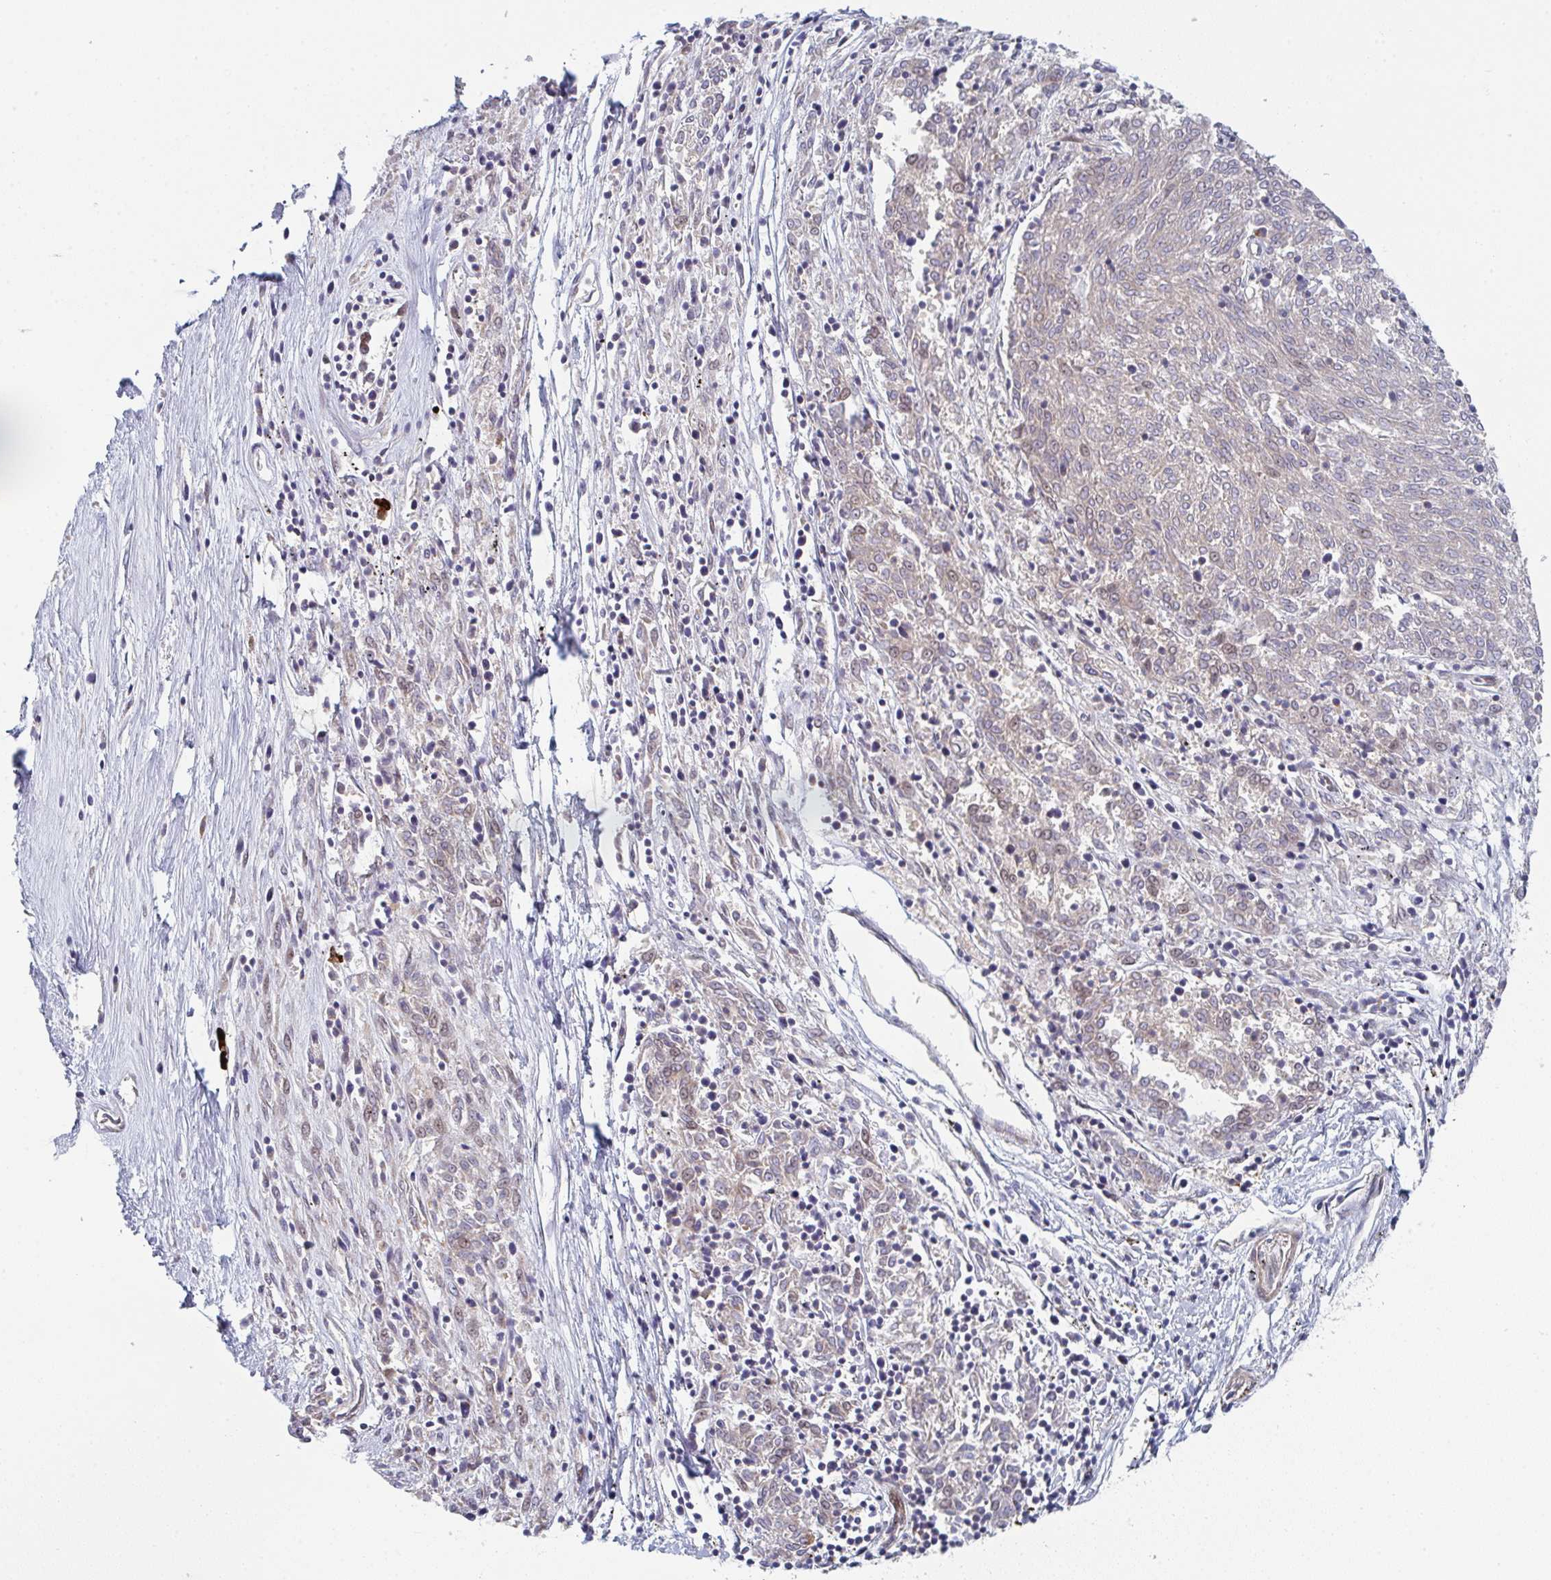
{"staining": {"intensity": "weak", "quantity": "<25%", "location": "nuclear"}, "tissue": "melanoma", "cell_type": "Tumor cells", "image_type": "cancer", "snomed": [{"axis": "morphology", "description": "Malignant melanoma, NOS"}, {"axis": "topography", "description": "Skin"}], "caption": "Malignant melanoma was stained to show a protein in brown. There is no significant positivity in tumor cells.", "gene": "ZNF644", "patient": {"sex": "female", "age": 72}}